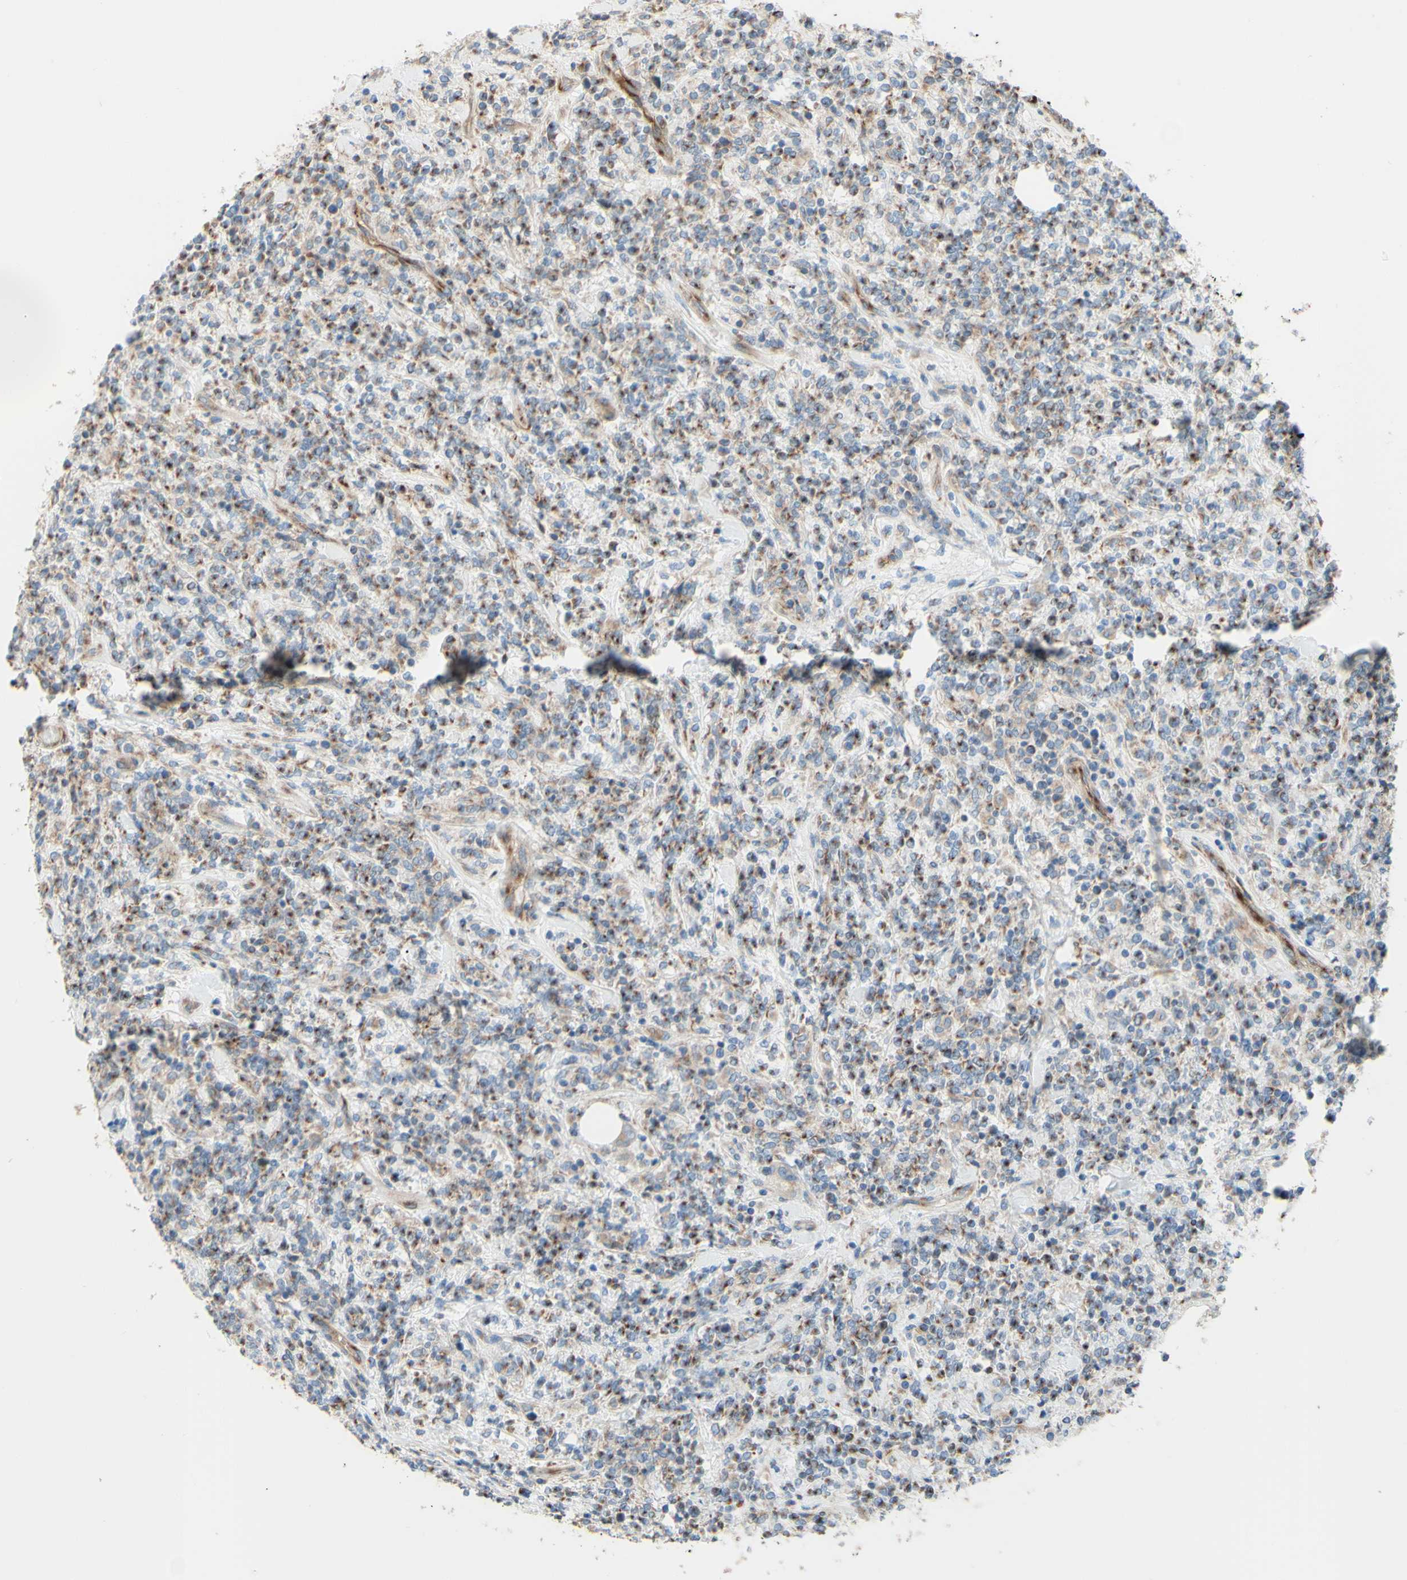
{"staining": {"intensity": "moderate", "quantity": ">75%", "location": "cytoplasmic/membranous"}, "tissue": "lymphoma", "cell_type": "Tumor cells", "image_type": "cancer", "snomed": [{"axis": "morphology", "description": "Malignant lymphoma, non-Hodgkin's type, High grade"}, {"axis": "topography", "description": "Soft tissue"}], "caption": "Moderate cytoplasmic/membranous protein positivity is identified in approximately >75% of tumor cells in lymphoma.", "gene": "ENDOD1", "patient": {"sex": "male", "age": 18}}